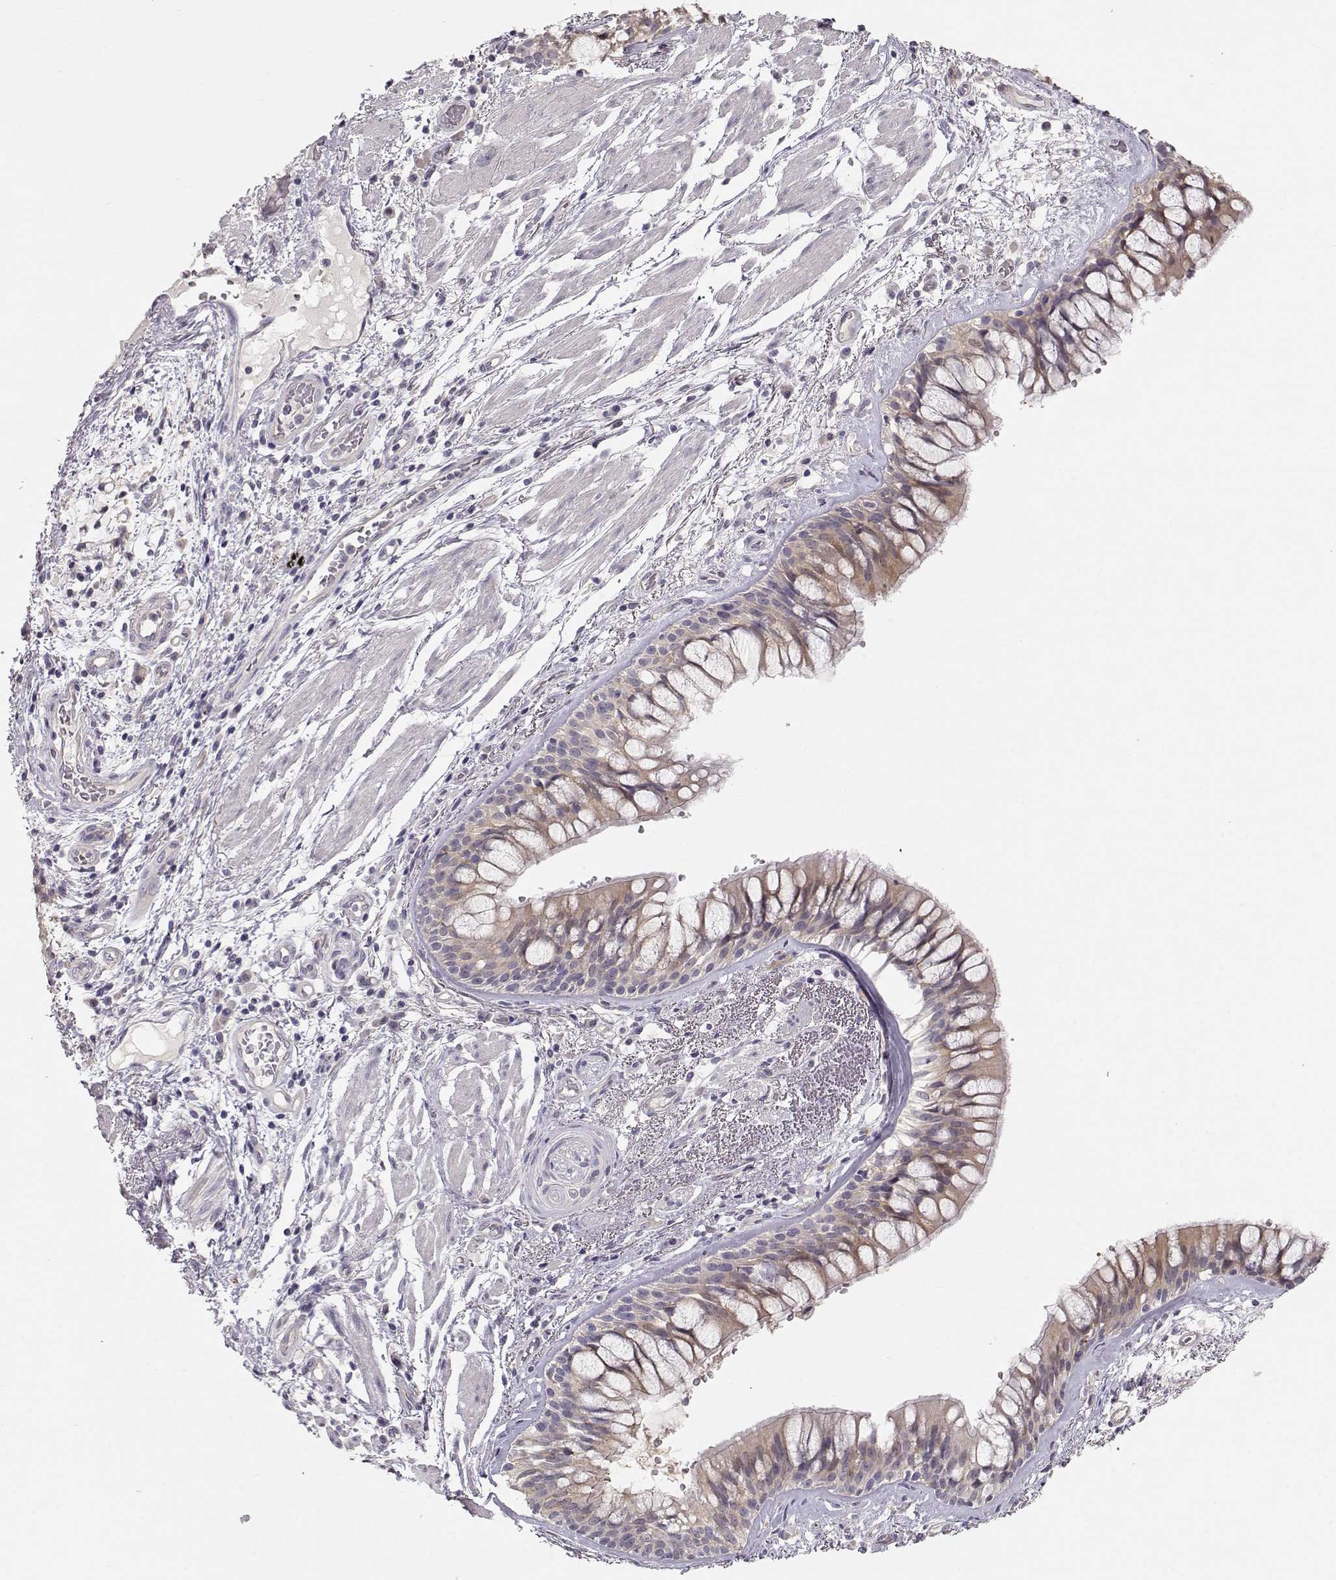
{"staining": {"intensity": "weak", "quantity": "25%-75%", "location": "cytoplasmic/membranous"}, "tissue": "bronchus", "cell_type": "Respiratory epithelial cells", "image_type": "normal", "snomed": [{"axis": "morphology", "description": "Normal tissue, NOS"}, {"axis": "topography", "description": "Bronchus"}, {"axis": "topography", "description": "Lung"}], "caption": "Bronchus stained for a protein demonstrates weak cytoplasmic/membranous positivity in respiratory epithelial cells. The staining was performed using DAB, with brown indicating positive protein expression. Nuclei are stained blue with hematoxylin.", "gene": "ARHGAP8", "patient": {"sex": "female", "age": 57}}